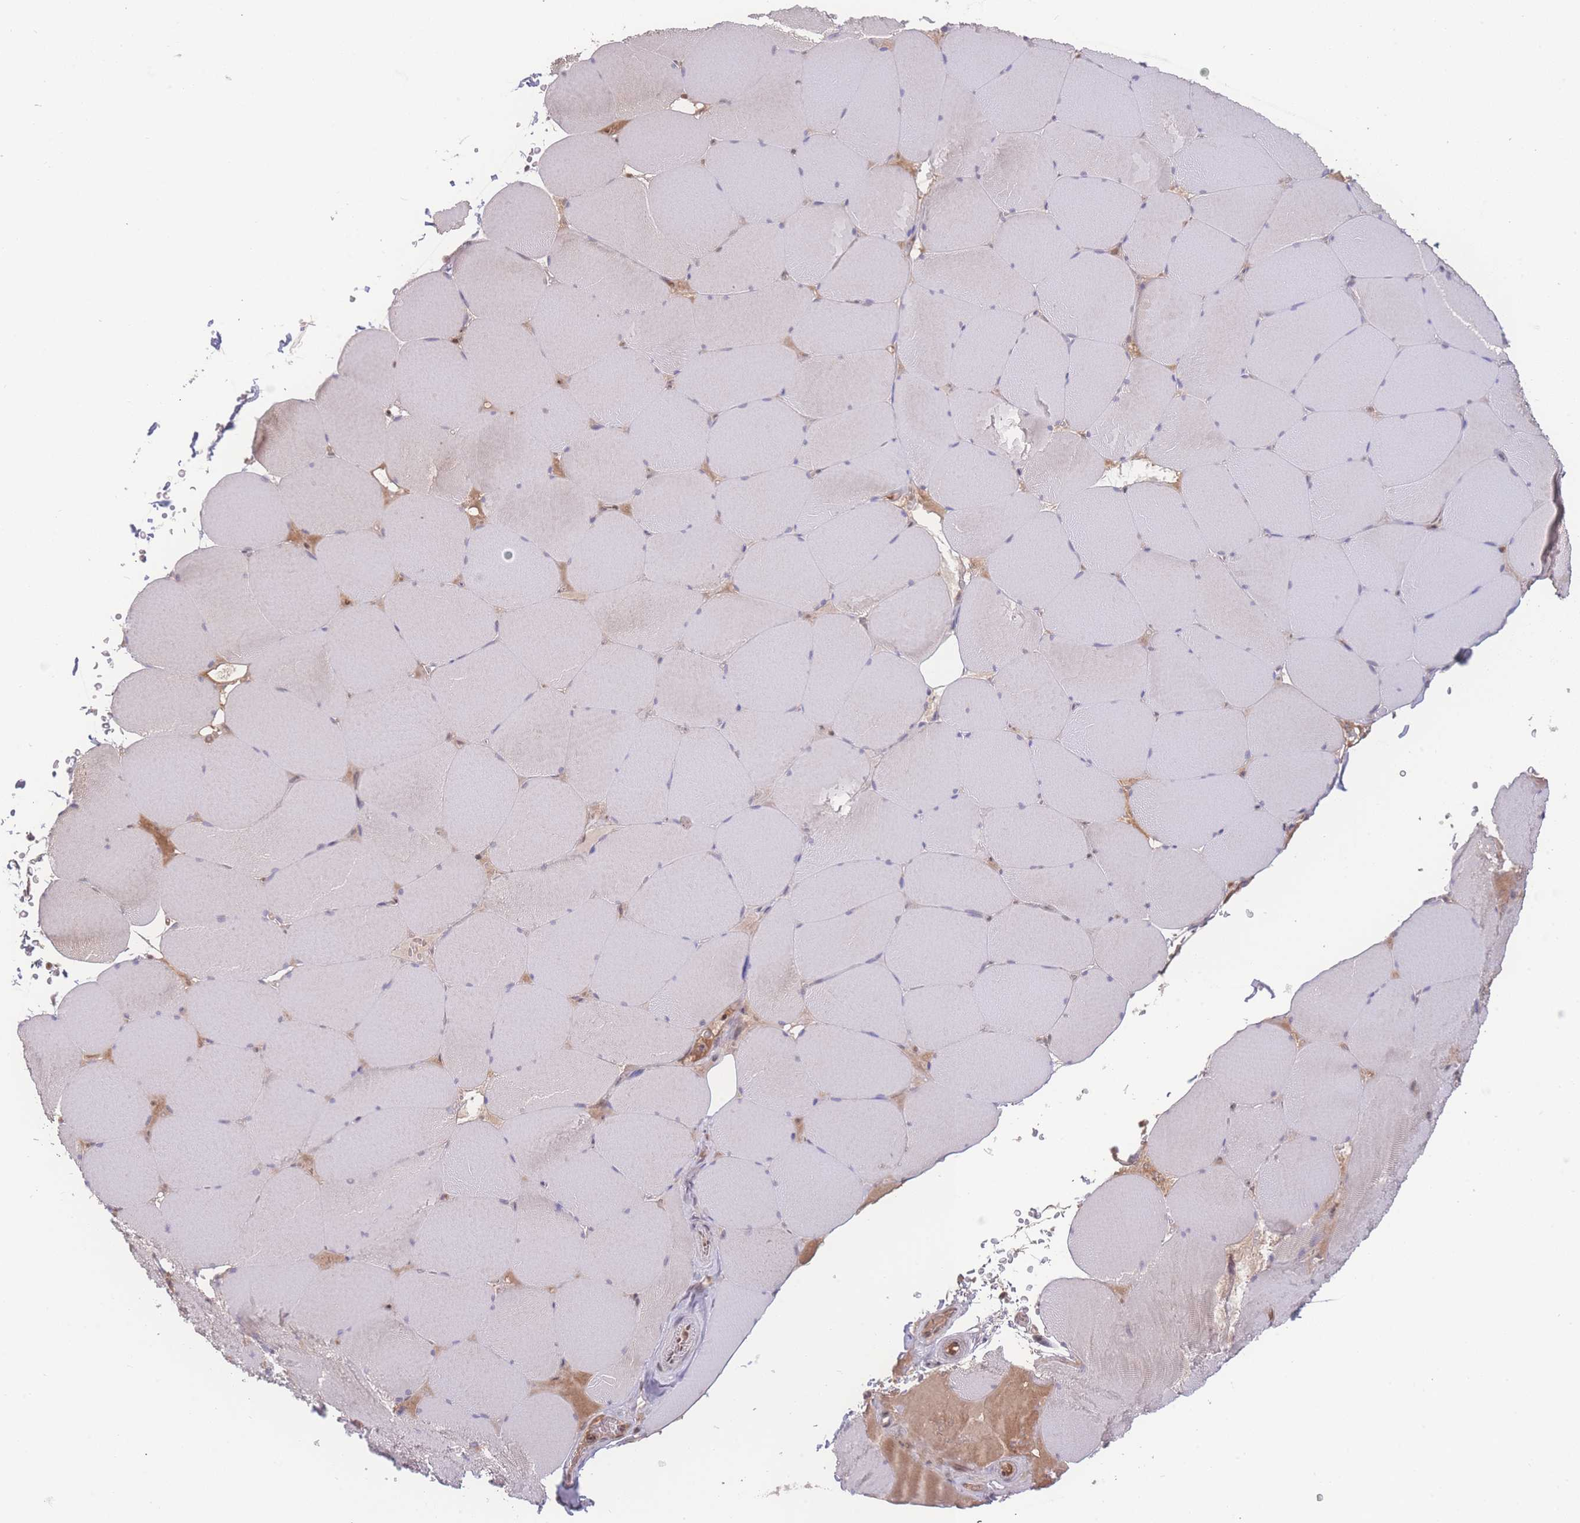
{"staining": {"intensity": "negative", "quantity": "none", "location": "none"}, "tissue": "skeletal muscle", "cell_type": "Myocytes", "image_type": "normal", "snomed": [{"axis": "morphology", "description": "Normal tissue, NOS"}, {"axis": "topography", "description": "Skeletal muscle"}, {"axis": "topography", "description": "Head-Neck"}], "caption": "This histopathology image is of unremarkable skeletal muscle stained with IHC to label a protein in brown with the nuclei are counter-stained blue. There is no expression in myocytes. The staining is performed using DAB brown chromogen with nuclei counter-stained in using hematoxylin.", "gene": "RAVER1", "patient": {"sex": "male", "age": 66}}